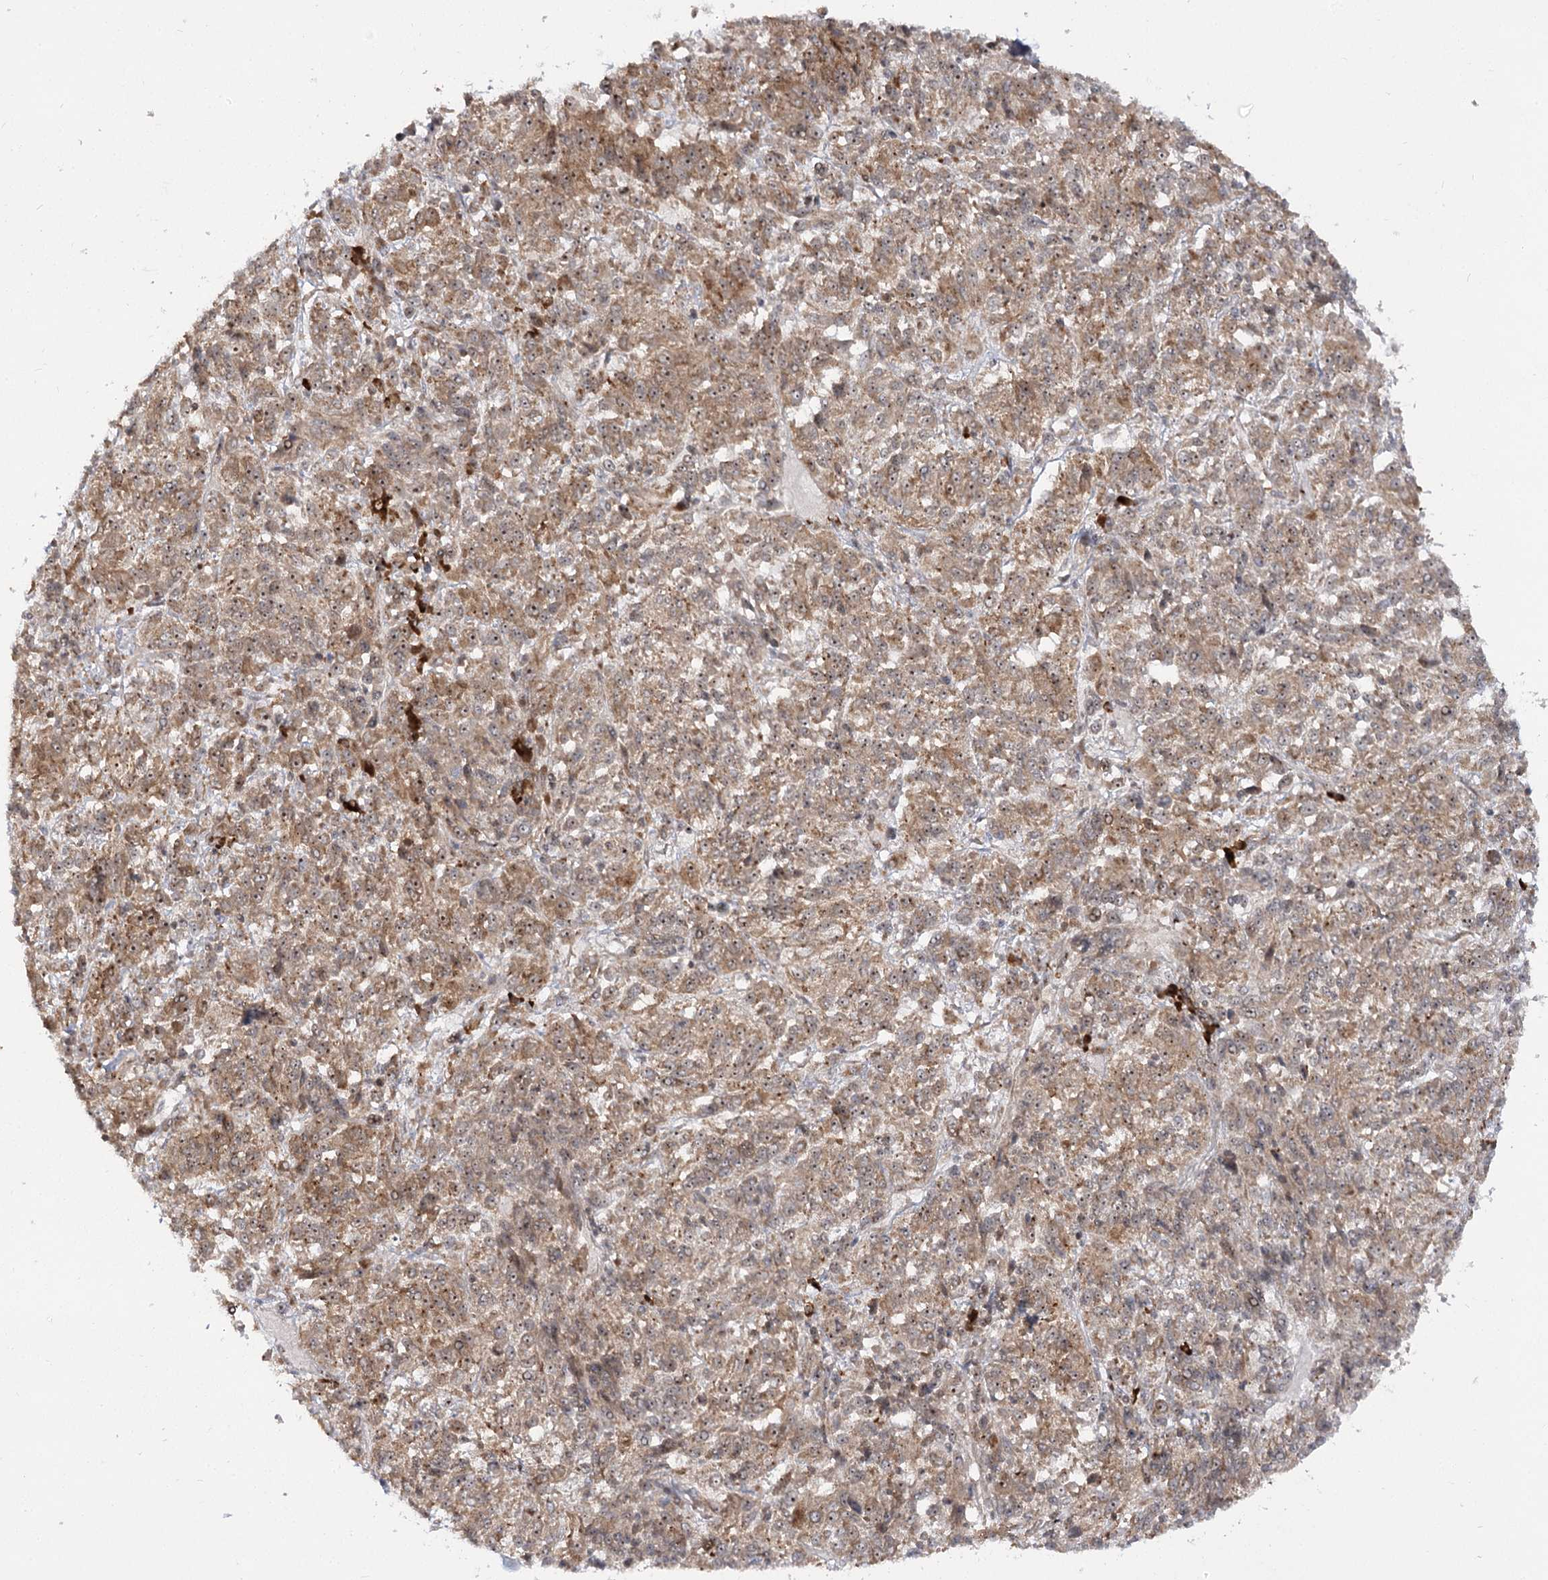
{"staining": {"intensity": "weak", "quantity": ">75%", "location": "cytoplasmic/membranous,nuclear"}, "tissue": "melanoma", "cell_type": "Tumor cells", "image_type": "cancer", "snomed": [{"axis": "morphology", "description": "Malignant melanoma, Metastatic site"}, {"axis": "topography", "description": "Lung"}], "caption": "Tumor cells show low levels of weak cytoplasmic/membranous and nuclear staining in approximately >75% of cells in malignant melanoma (metastatic site).", "gene": "SYTL1", "patient": {"sex": "male", "age": 64}}